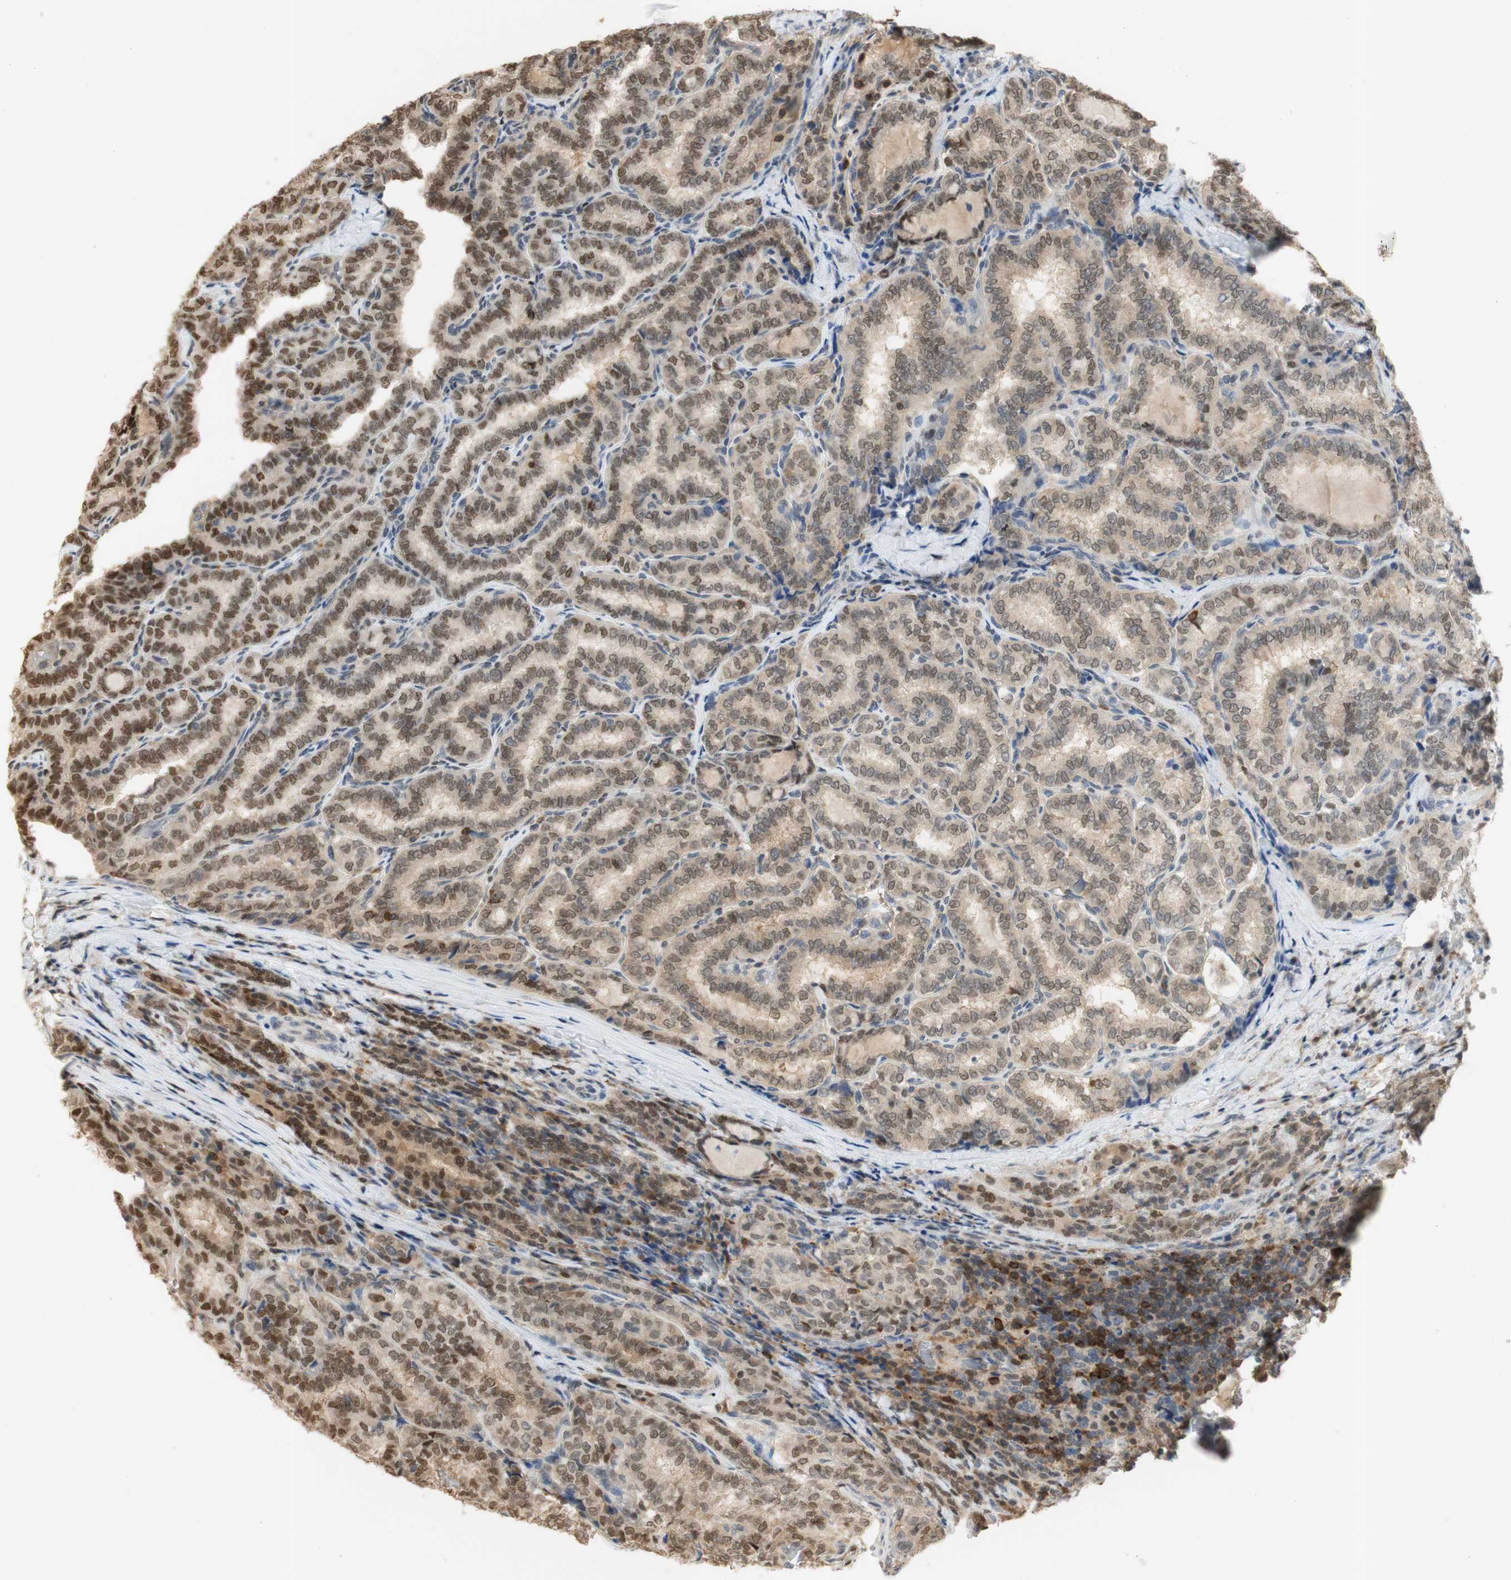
{"staining": {"intensity": "moderate", "quantity": ">75%", "location": "cytoplasmic/membranous,nuclear"}, "tissue": "thyroid cancer", "cell_type": "Tumor cells", "image_type": "cancer", "snomed": [{"axis": "morphology", "description": "Normal tissue, NOS"}, {"axis": "morphology", "description": "Papillary adenocarcinoma, NOS"}, {"axis": "topography", "description": "Thyroid gland"}], "caption": "The histopathology image demonstrates staining of papillary adenocarcinoma (thyroid), revealing moderate cytoplasmic/membranous and nuclear protein staining (brown color) within tumor cells. The staining is performed using DAB (3,3'-diaminobenzidine) brown chromogen to label protein expression. The nuclei are counter-stained blue using hematoxylin.", "gene": "NAP1L4", "patient": {"sex": "female", "age": 30}}